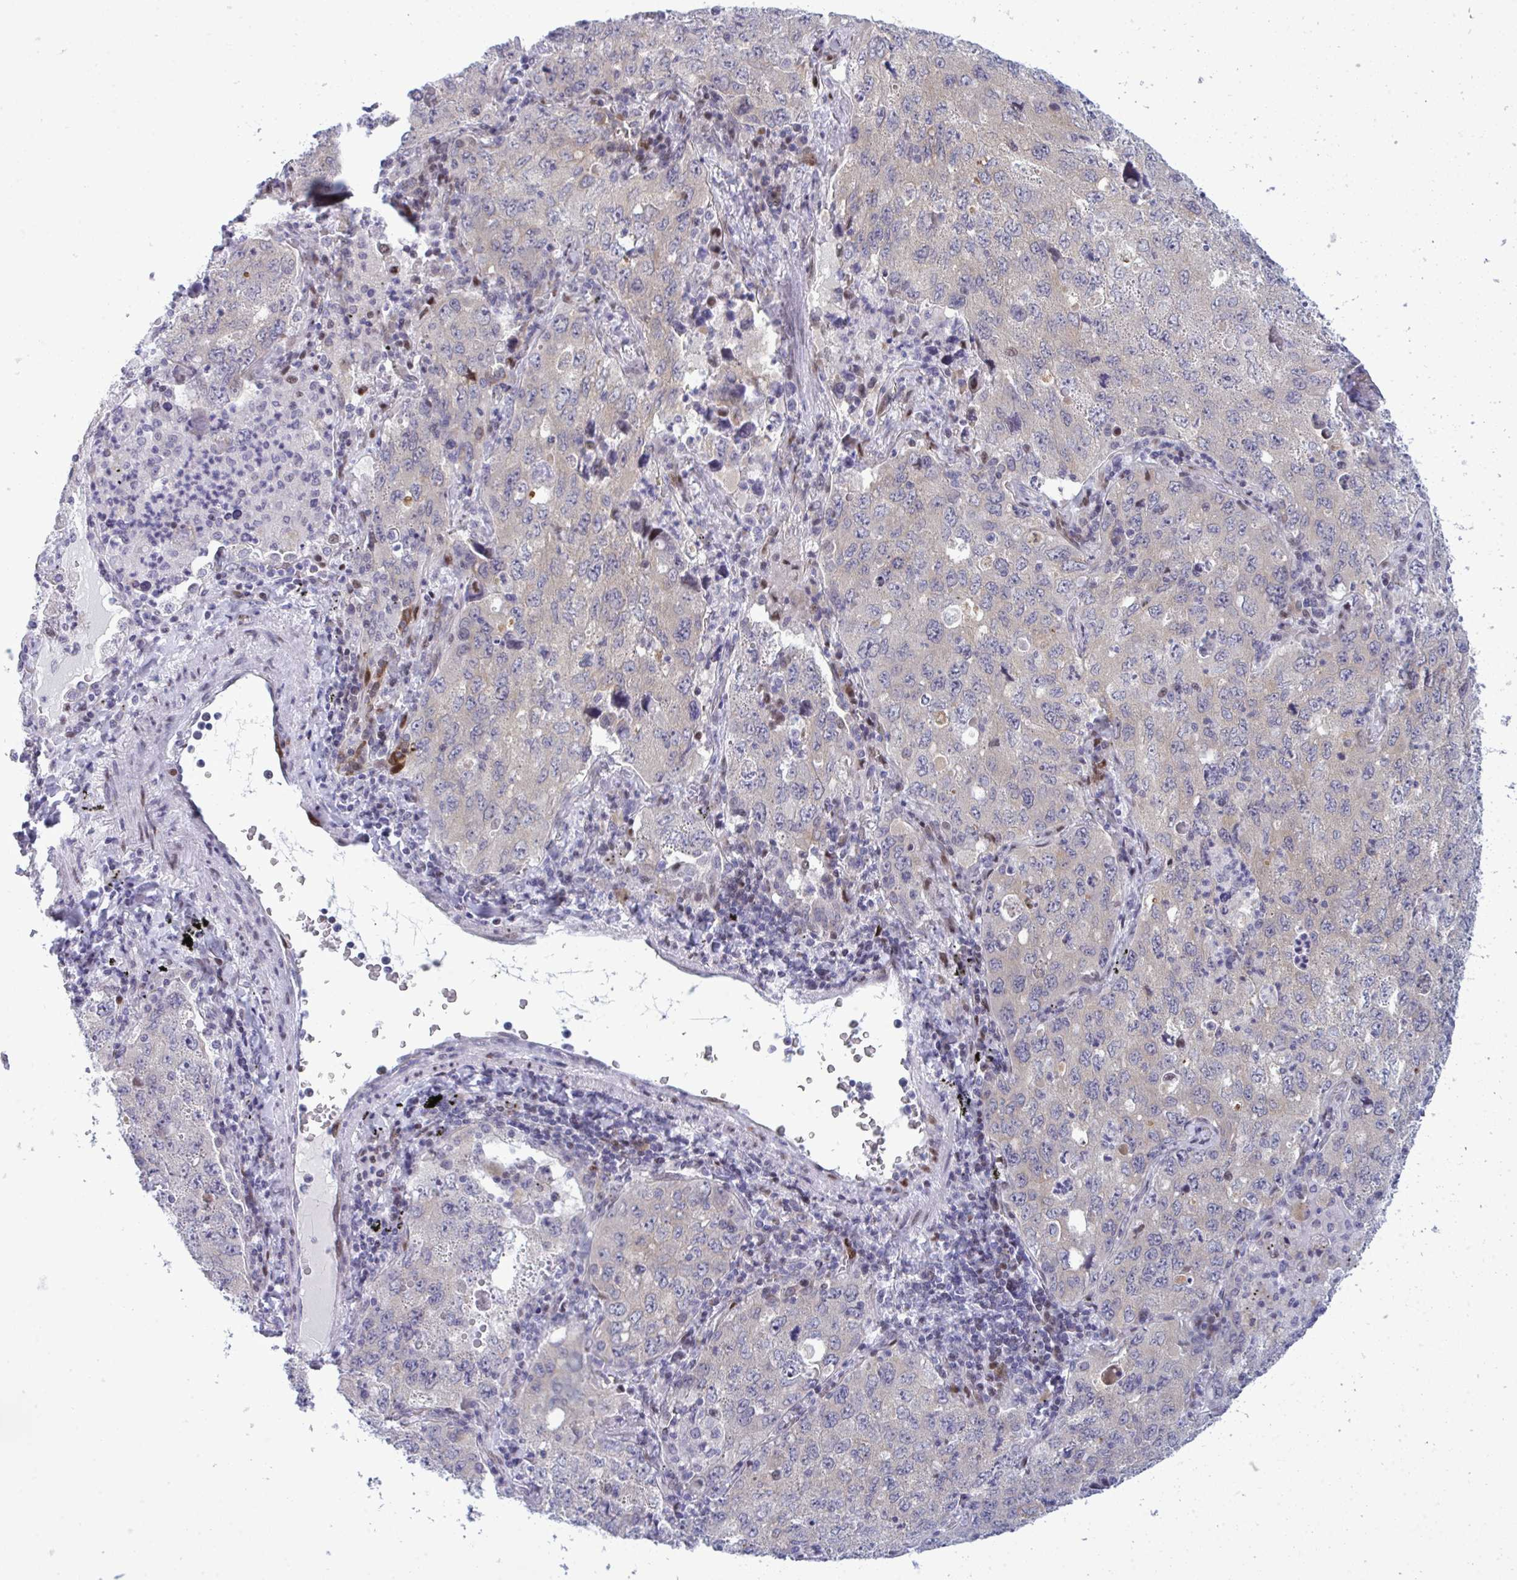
{"staining": {"intensity": "negative", "quantity": "none", "location": "none"}, "tissue": "lung cancer", "cell_type": "Tumor cells", "image_type": "cancer", "snomed": [{"axis": "morphology", "description": "Adenocarcinoma, NOS"}, {"axis": "topography", "description": "Lung"}], "caption": "This histopathology image is of lung cancer stained with immunohistochemistry to label a protein in brown with the nuclei are counter-stained blue. There is no positivity in tumor cells.", "gene": "TAB1", "patient": {"sex": "female", "age": 57}}